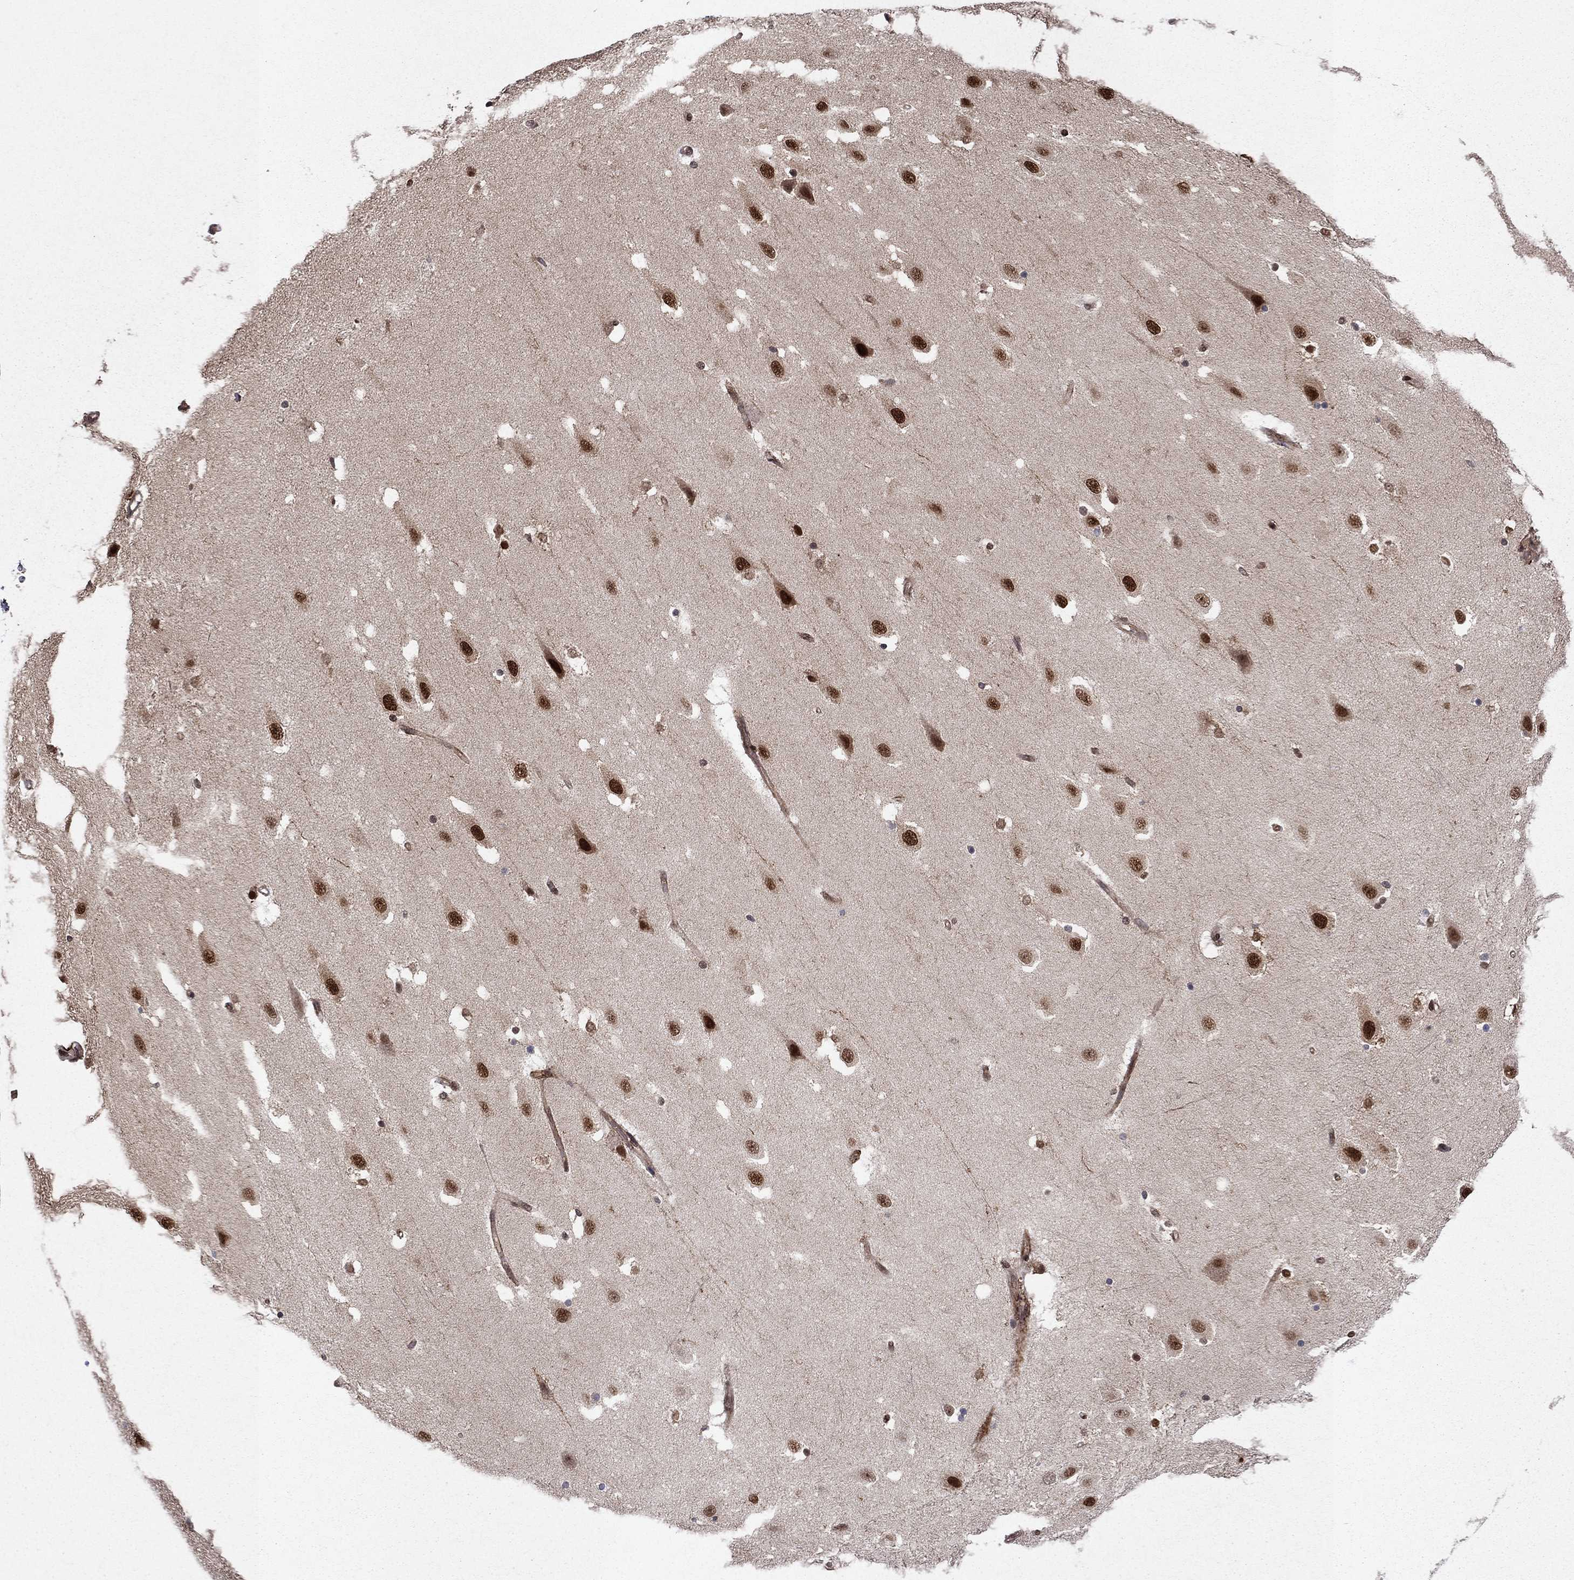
{"staining": {"intensity": "strong", "quantity": ">75%", "location": "cytoplasmic/membranous,nuclear"}, "tissue": "hippocampus", "cell_type": "Glial cells", "image_type": "normal", "snomed": [{"axis": "morphology", "description": "Normal tissue, NOS"}, {"axis": "topography", "description": "Hippocampus"}], "caption": "An immunohistochemistry image of unremarkable tissue is shown. Protein staining in brown labels strong cytoplasmic/membranous,nuclear positivity in hippocampus within glial cells. The staining was performed using DAB, with brown indicating positive protein expression. Nuclei are stained blue with hematoxylin.", "gene": "SSX2IP", "patient": {"sex": "male", "age": 49}}